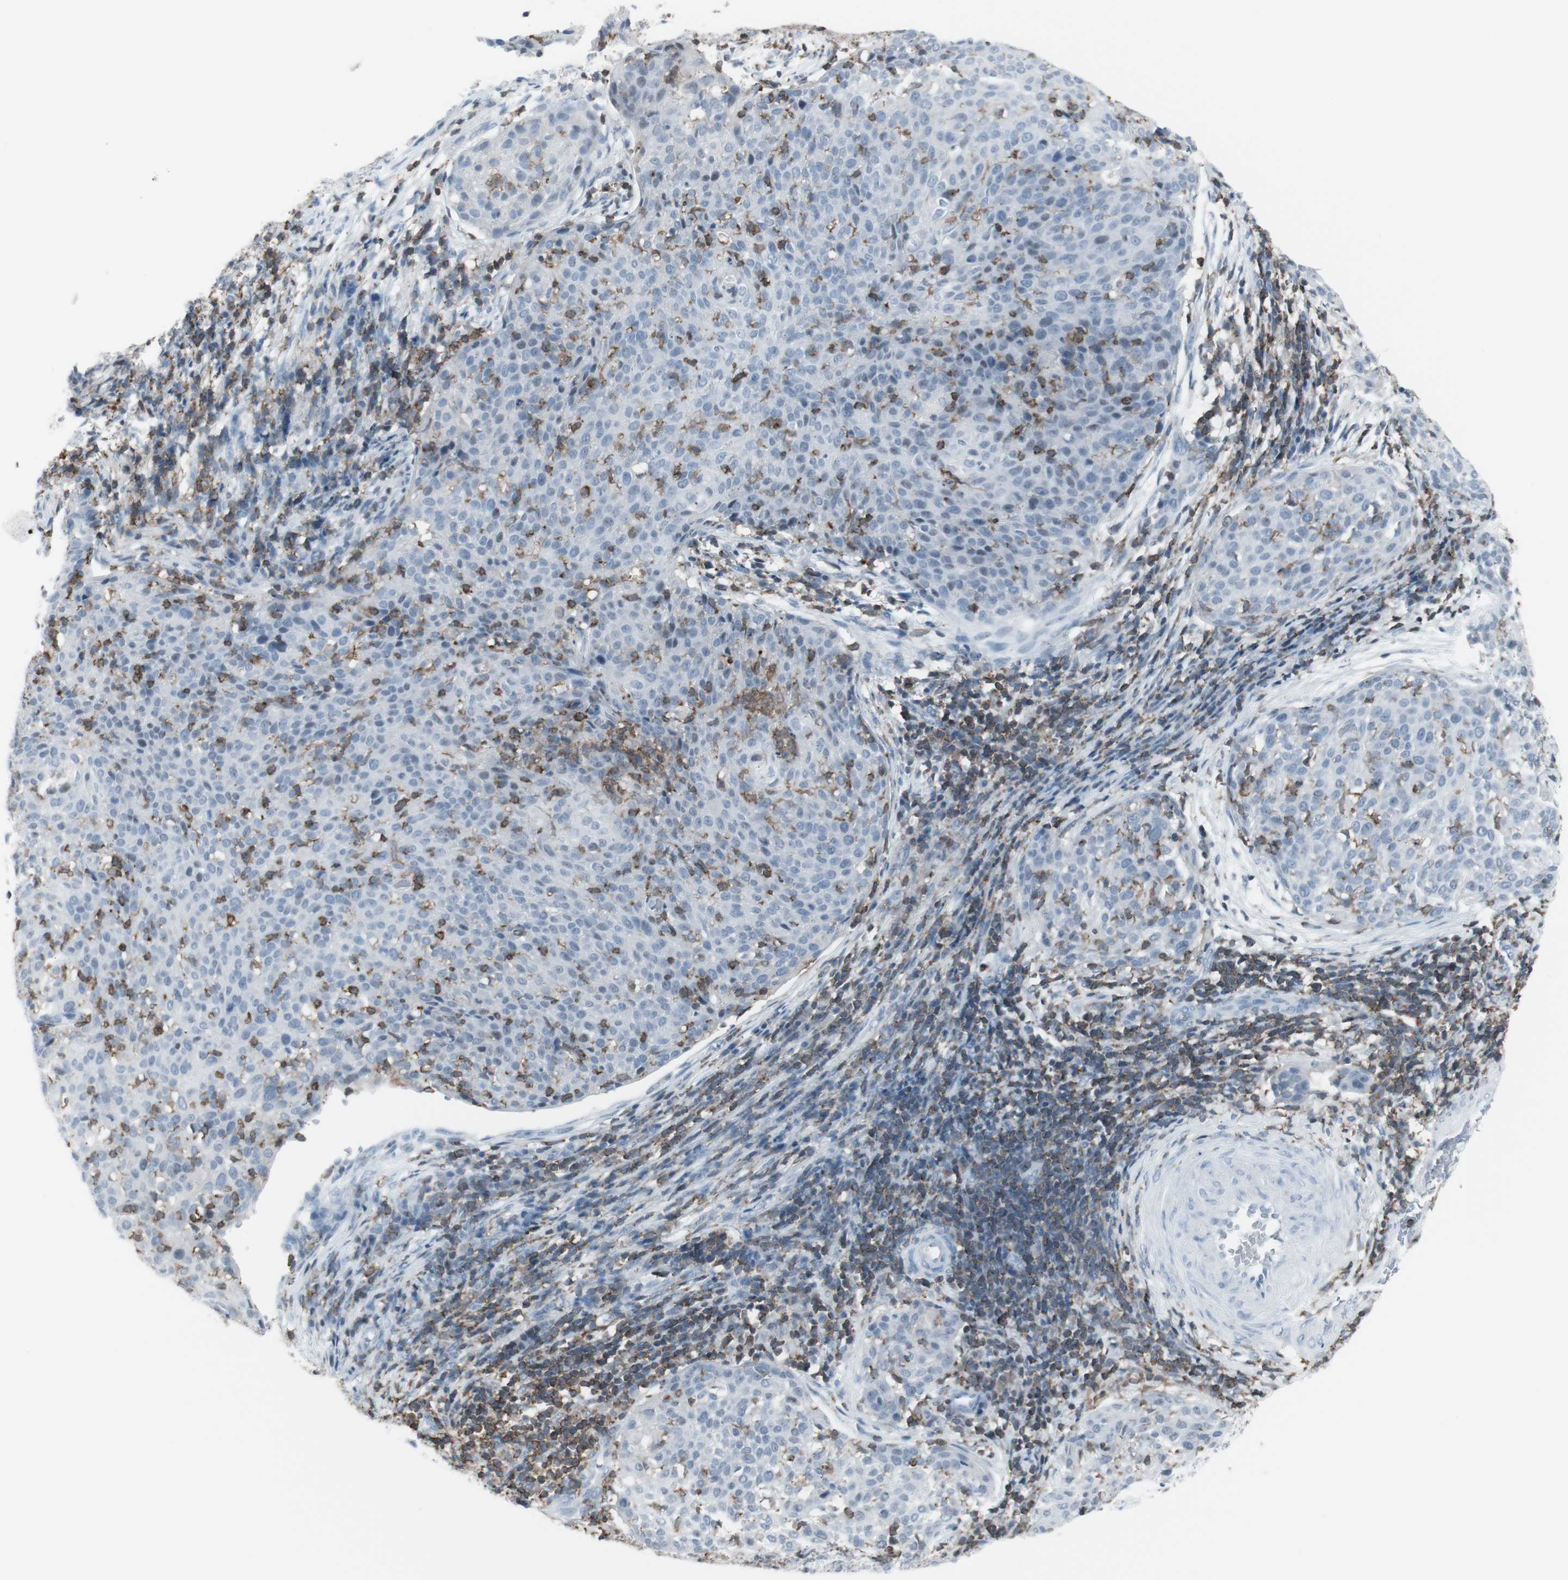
{"staining": {"intensity": "weak", "quantity": "<25%", "location": "cytoplasmic/membranous"}, "tissue": "cervical cancer", "cell_type": "Tumor cells", "image_type": "cancer", "snomed": [{"axis": "morphology", "description": "Squamous cell carcinoma, NOS"}, {"axis": "topography", "description": "Cervix"}], "caption": "Tumor cells are negative for brown protein staining in cervical squamous cell carcinoma.", "gene": "NRG1", "patient": {"sex": "female", "age": 38}}